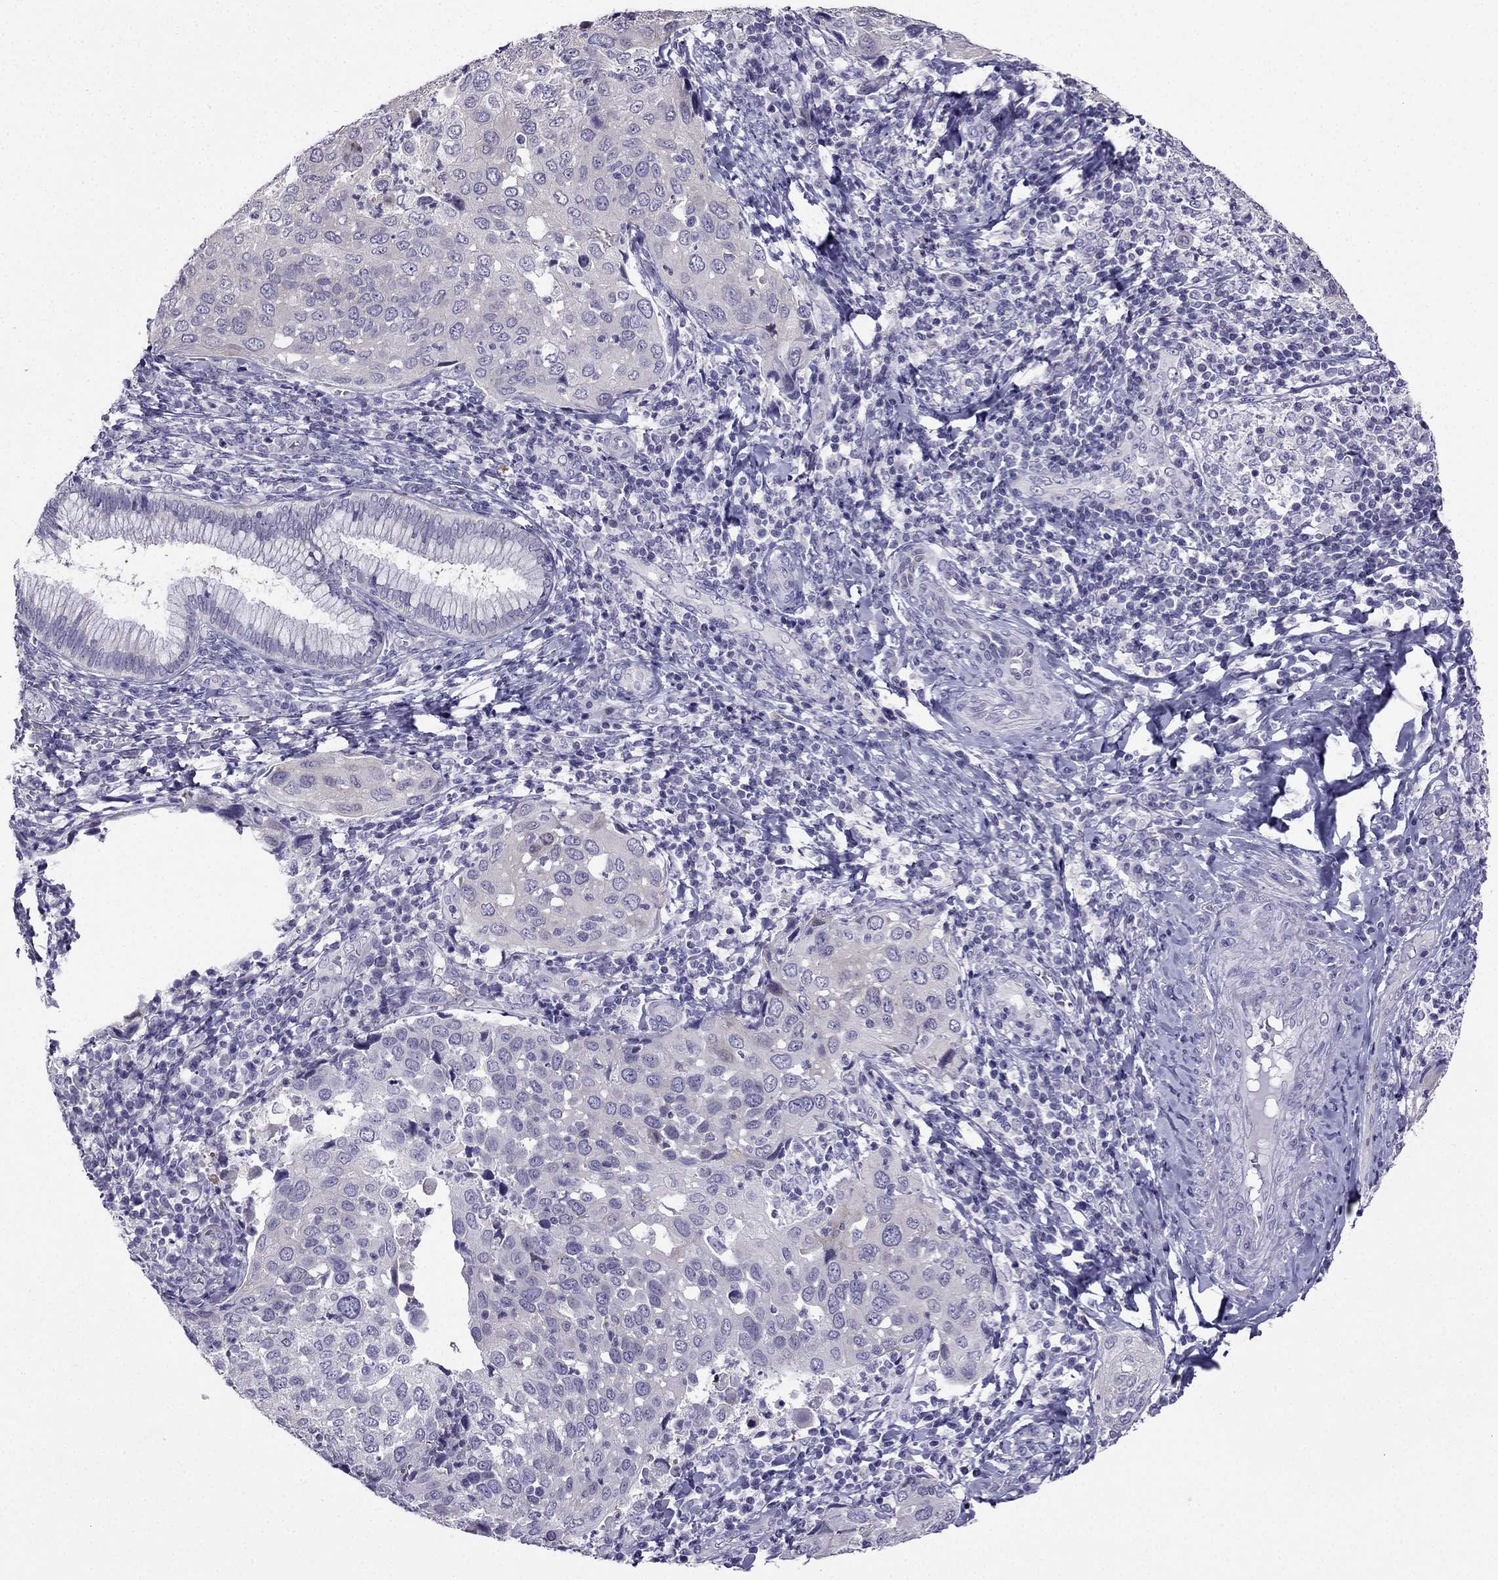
{"staining": {"intensity": "negative", "quantity": "none", "location": "none"}, "tissue": "cervical cancer", "cell_type": "Tumor cells", "image_type": "cancer", "snomed": [{"axis": "morphology", "description": "Squamous cell carcinoma, NOS"}, {"axis": "topography", "description": "Cervix"}], "caption": "A photomicrograph of human squamous cell carcinoma (cervical) is negative for staining in tumor cells. Nuclei are stained in blue.", "gene": "KCNJ10", "patient": {"sex": "female", "age": 54}}